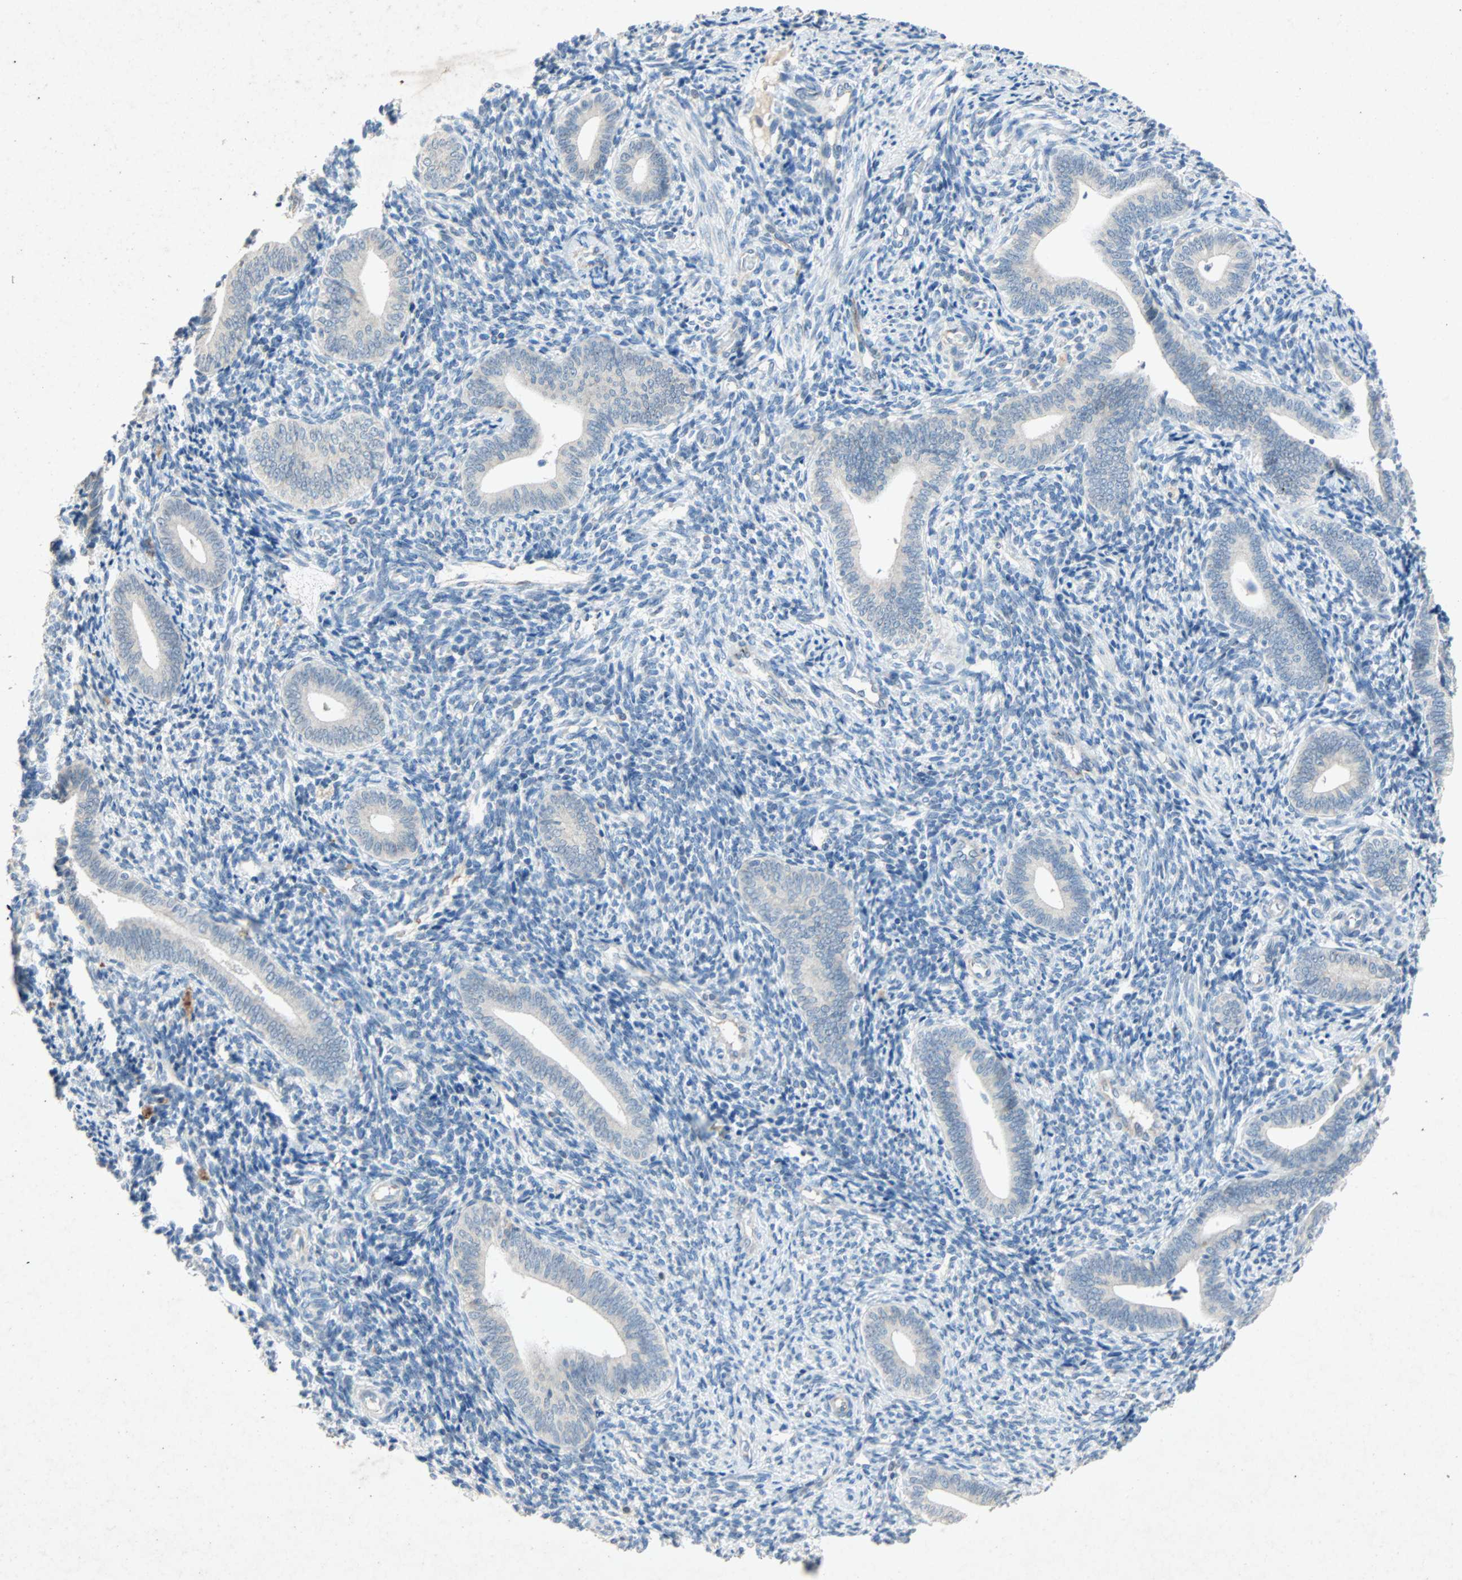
{"staining": {"intensity": "negative", "quantity": "none", "location": "none"}, "tissue": "endometrium", "cell_type": "Cells in endometrial stroma", "image_type": "normal", "snomed": [{"axis": "morphology", "description": "Normal tissue, NOS"}, {"axis": "topography", "description": "Uterus"}, {"axis": "topography", "description": "Endometrium"}], "caption": "This is a photomicrograph of immunohistochemistry staining of unremarkable endometrium, which shows no expression in cells in endometrial stroma.", "gene": "PCDHB2", "patient": {"sex": "female", "age": 33}}